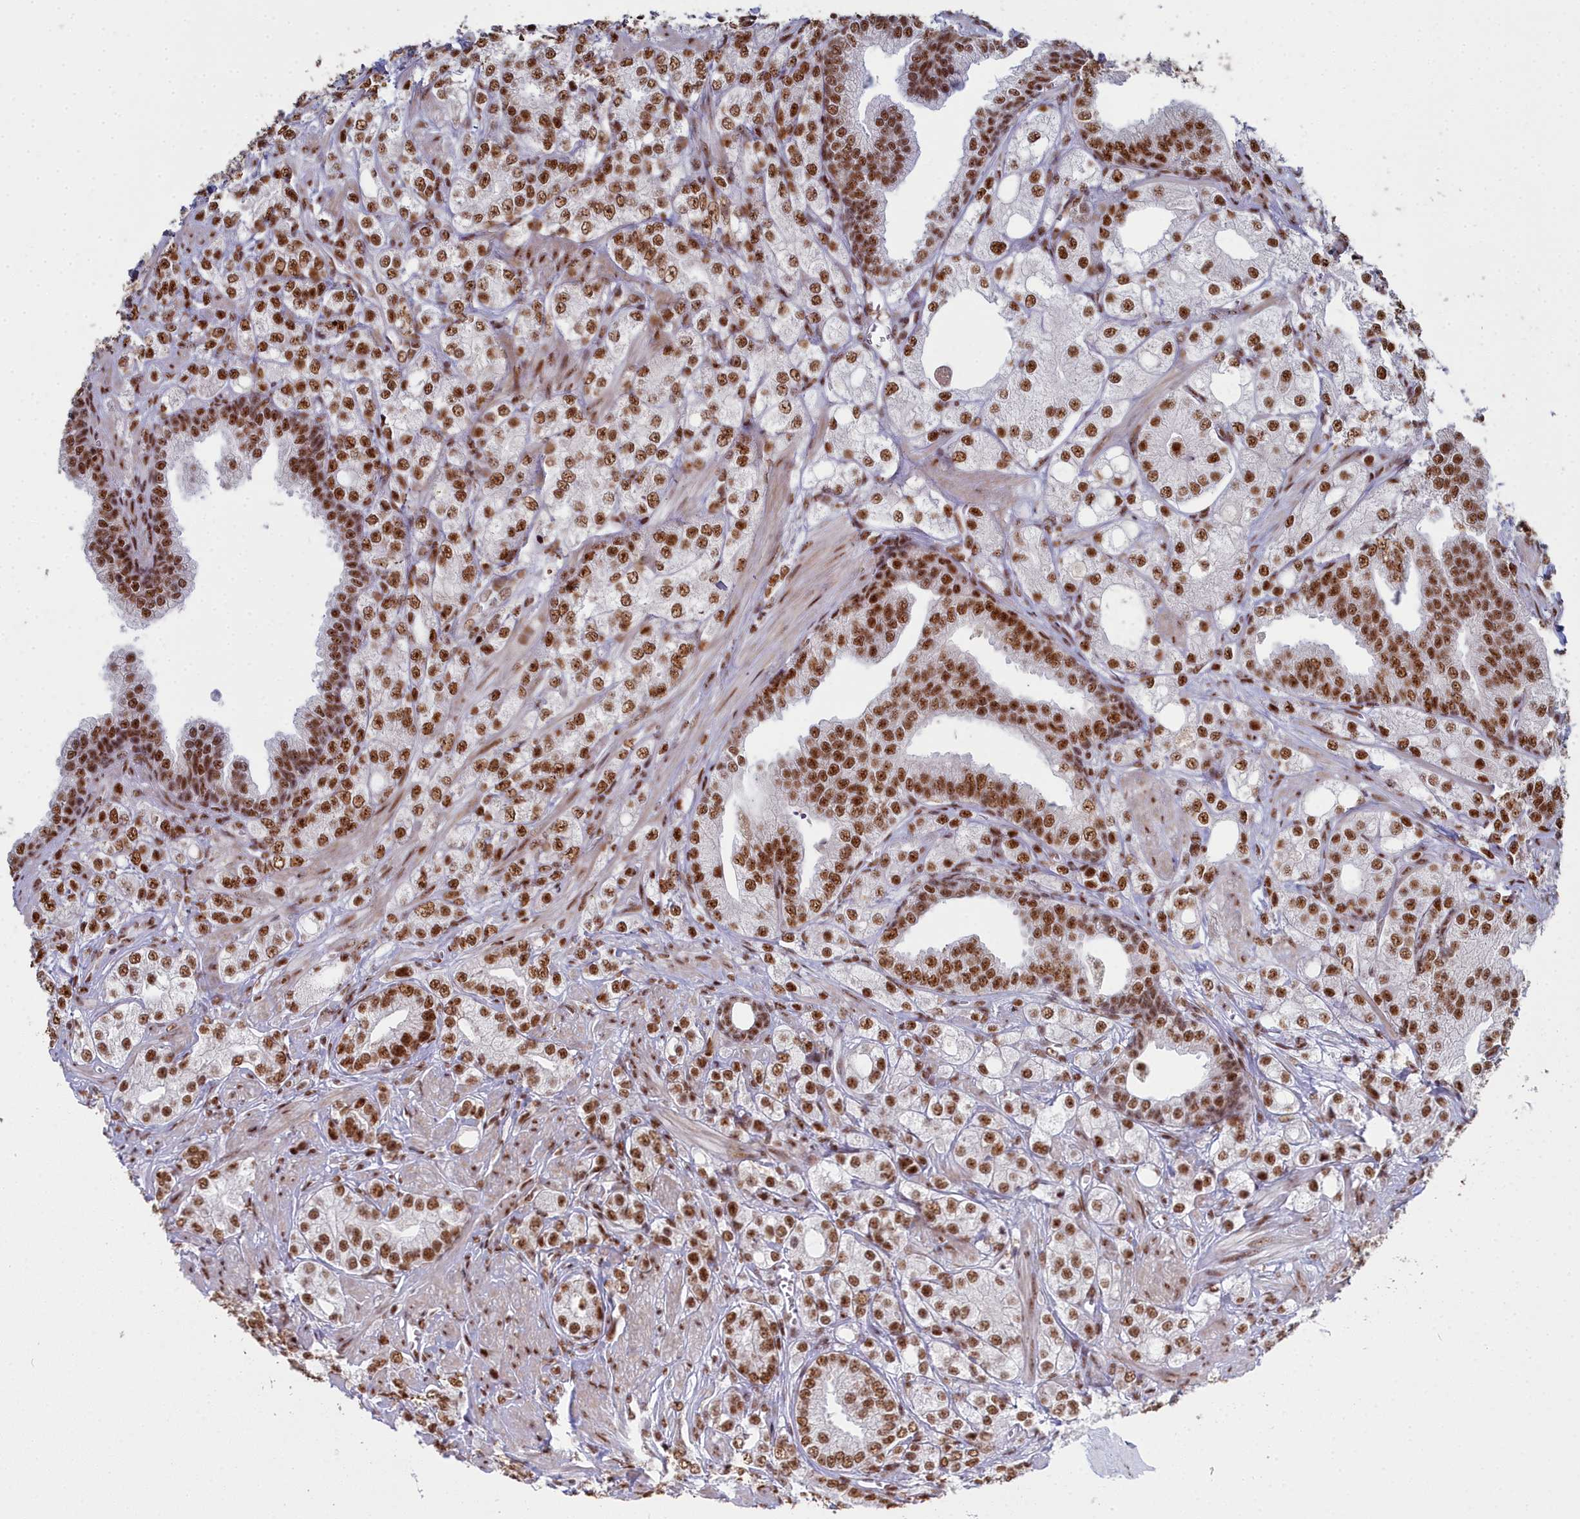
{"staining": {"intensity": "strong", "quantity": ">75%", "location": "nuclear"}, "tissue": "prostate cancer", "cell_type": "Tumor cells", "image_type": "cancer", "snomed": [{"axis": "morphology", "description": "Adenocarcinoma, High grade"}, {"axis": "topography", "description": "Prostate"}], "caption": "IHC (DAB) staining of prostate cancer demonstrates strong nuclear protein expression in approximately >75% of tumor cells.", "gene": "SF3B3", "patient": {"sex": "male", "age": 50}}